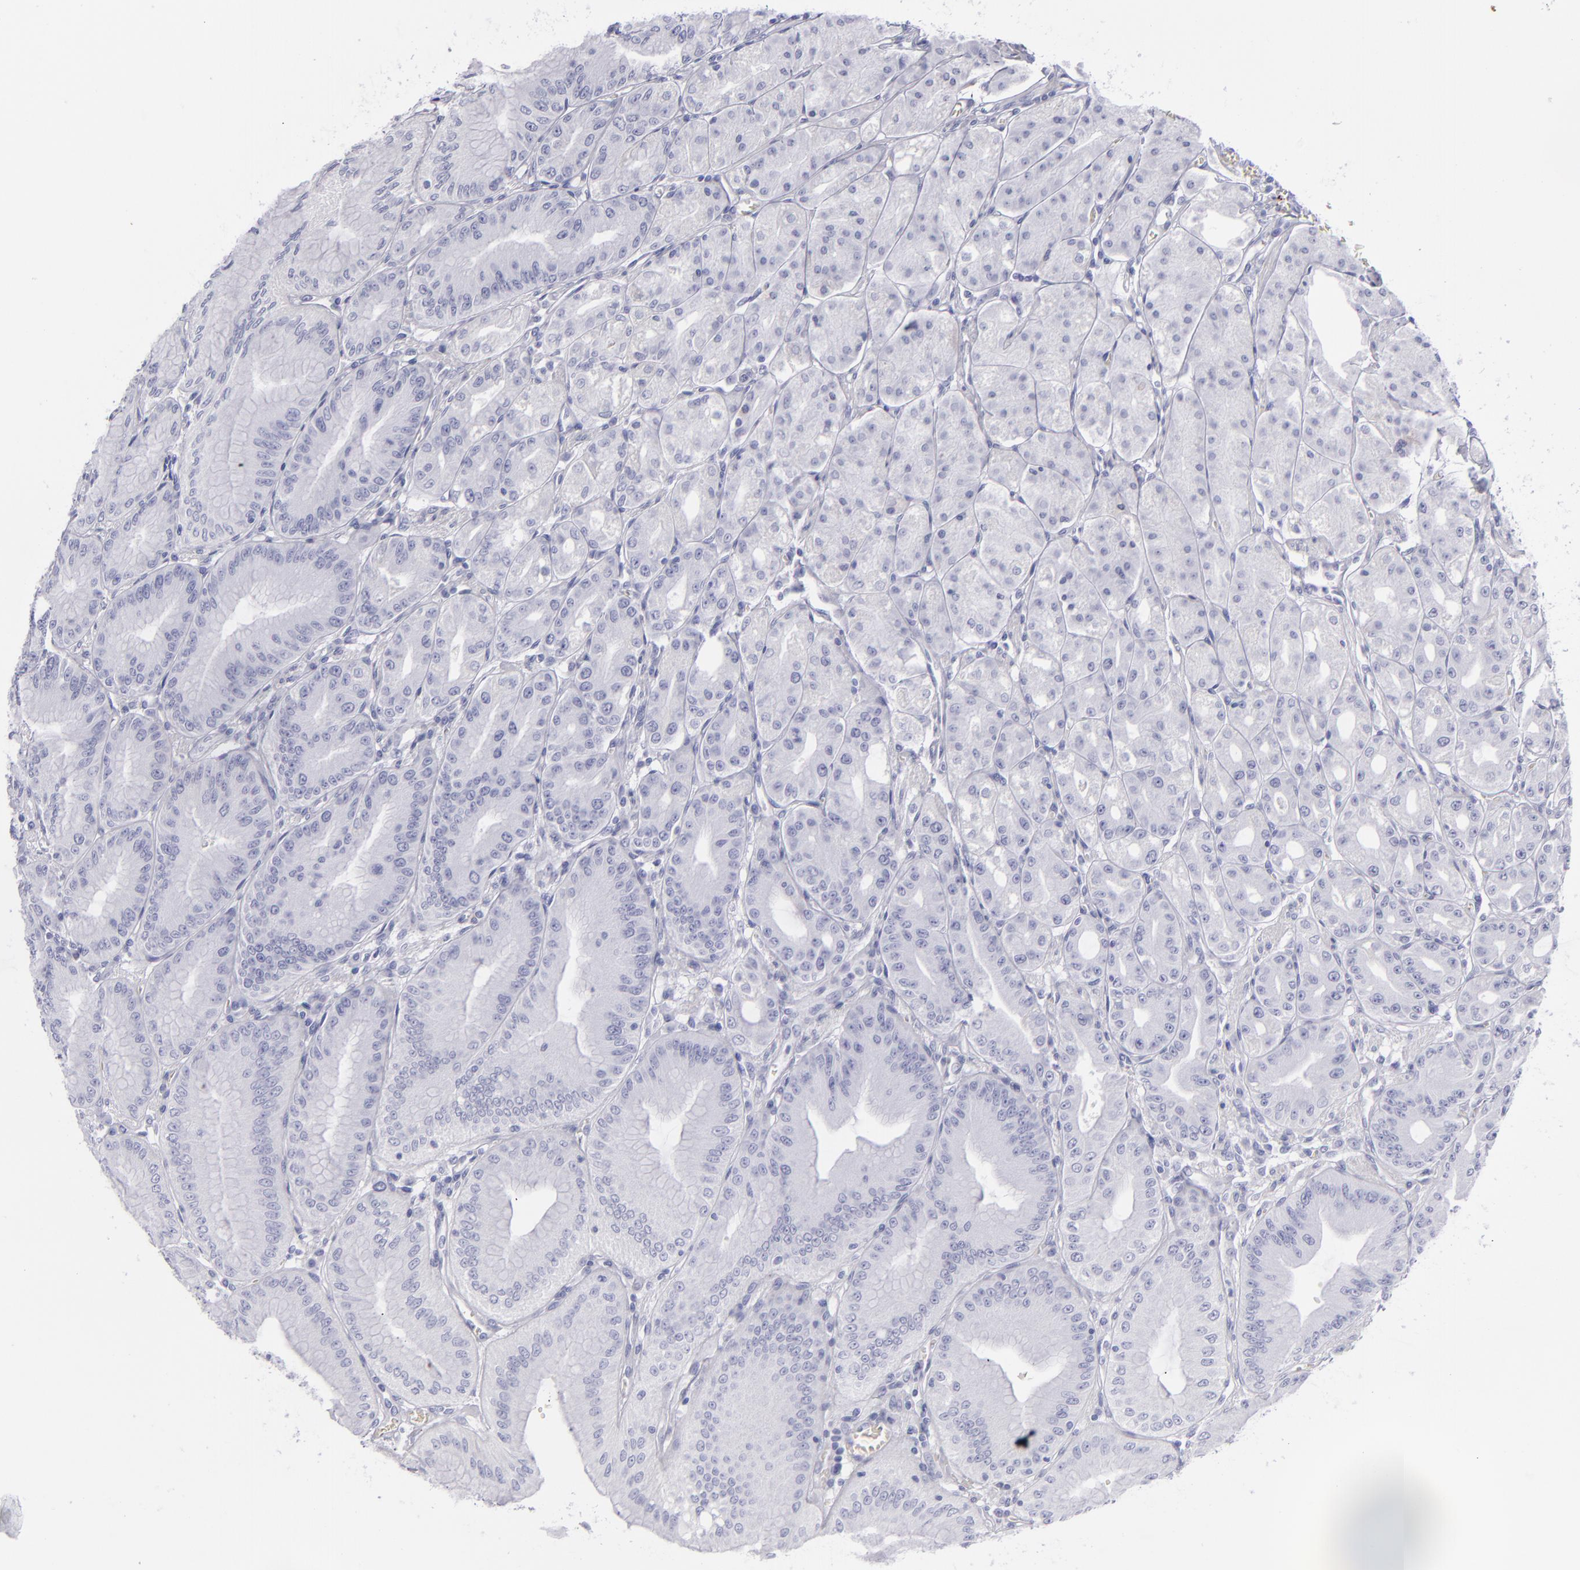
{"staining": {"intensity": "negative", "quantity": "none", "location": "none"}, "tissue": "stomach", "cell_type": "Glandular cells", "image_type": "normal", "snomed": [{"axis": "morphology", "description": "Normal tissue, NOS"}, {"axis": "topography", "description": "Stomach, lower"}], "caption": "An immunohistochemistry image of unremarkable stomach is shown. There is no staining in glandular cells of stomach. (DAB (3,3'-diaminobenzidine) immunohistochemistry (IHC) with hematoxylin counter stain).", "gene": "CD22", "patient": {"sex": "male", "age": 71}}